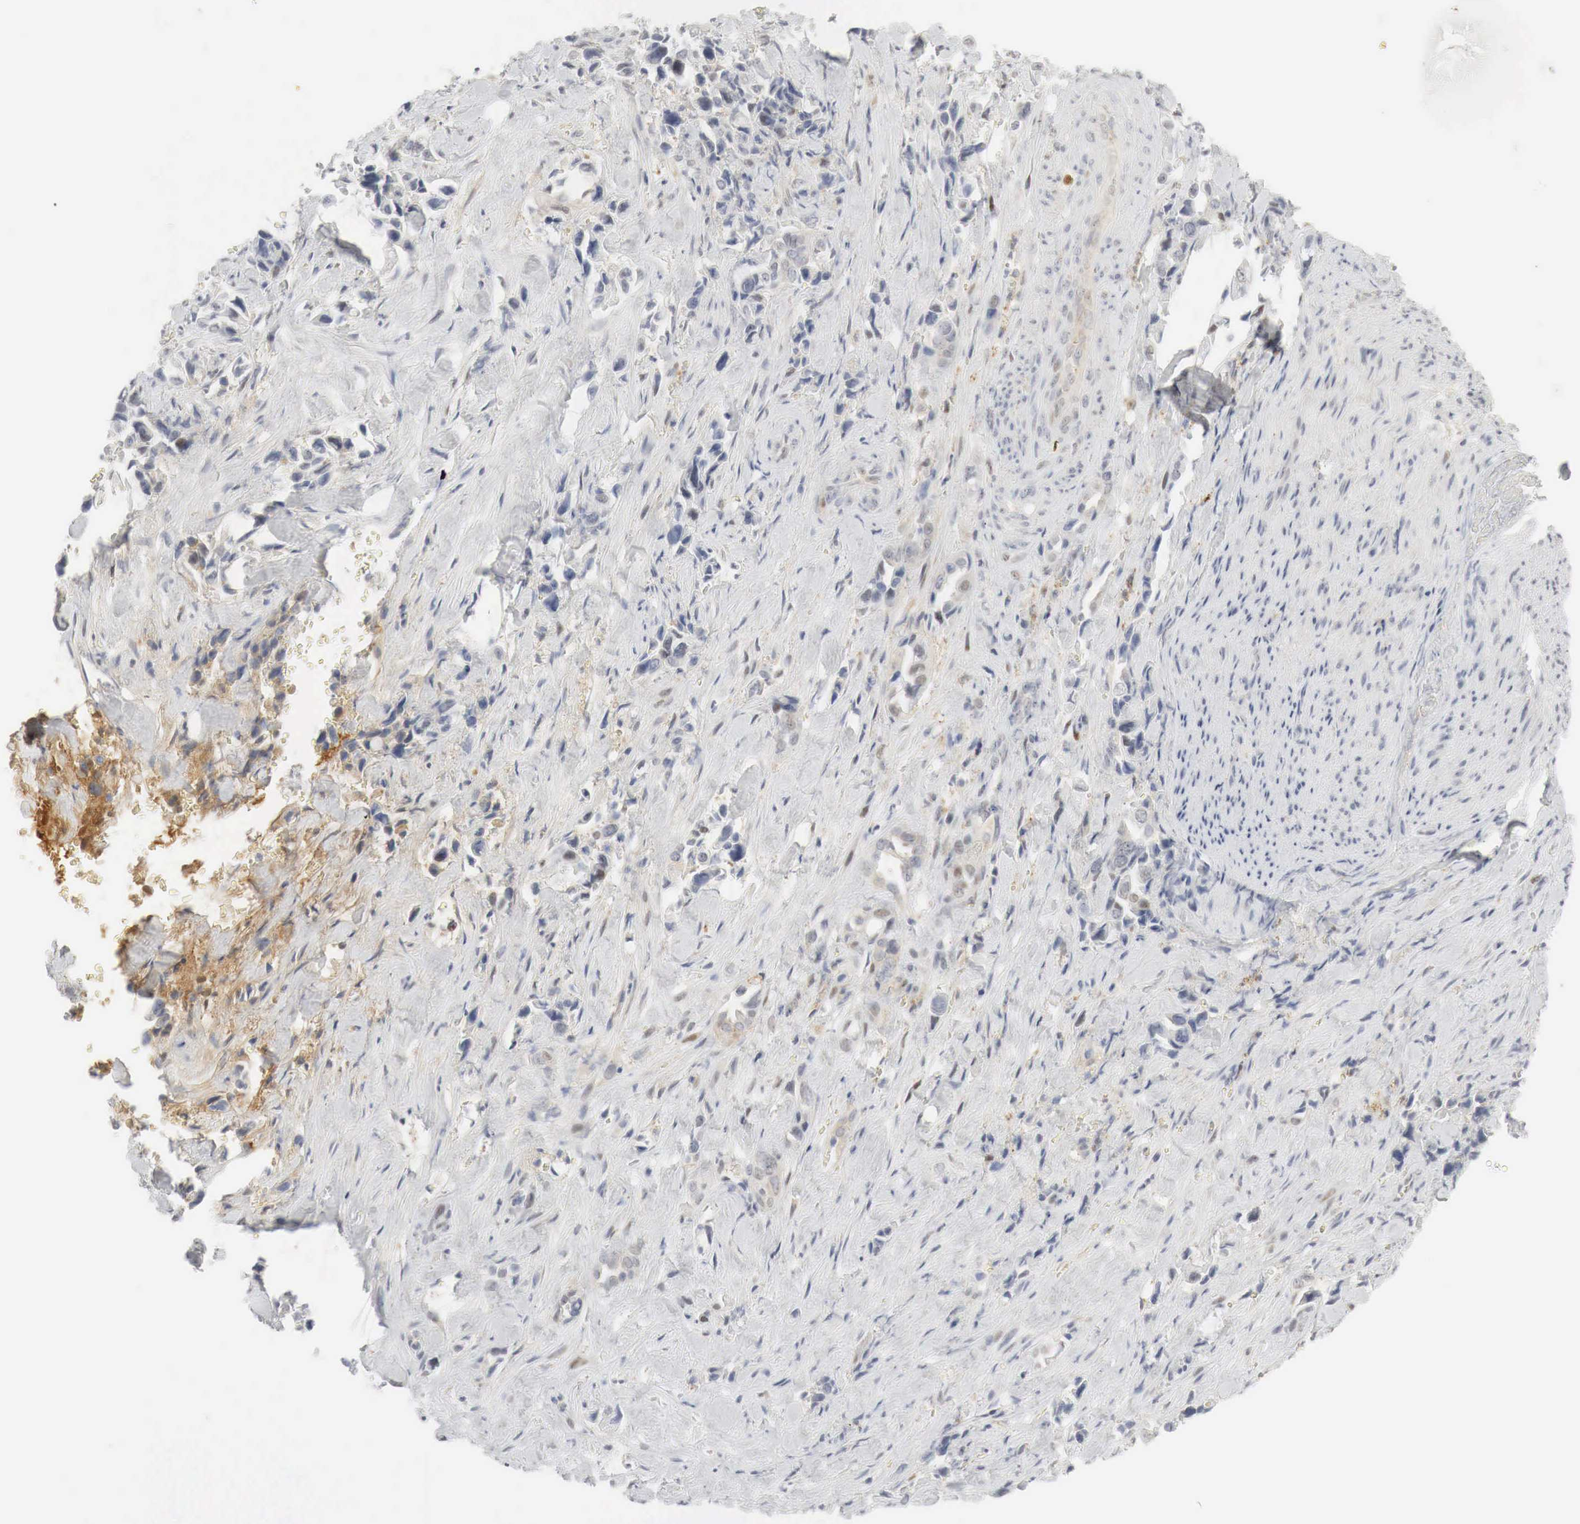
{"staining": {"intensity": "weak", "quantity": "<25%", "location": "cytoplasmic/membranous,nuclear"}, "tissue": "pancreatic cancer", "cell_type": "Tumor cells", "image_type": "cancer", "snomed": [{"axis": "morphology", "description": "Adenocarcinoma, NOS"}, {"axis": "topography", "description": "Pancreas"}], "caption": "IHC image of neoplastic tissue: human pancreatic adenocarcinoma stained with DAB demonstrates no significant protein staining in tumor cells.", "gene": "MYC", "patient": {"sex": "male", "age": 69}}